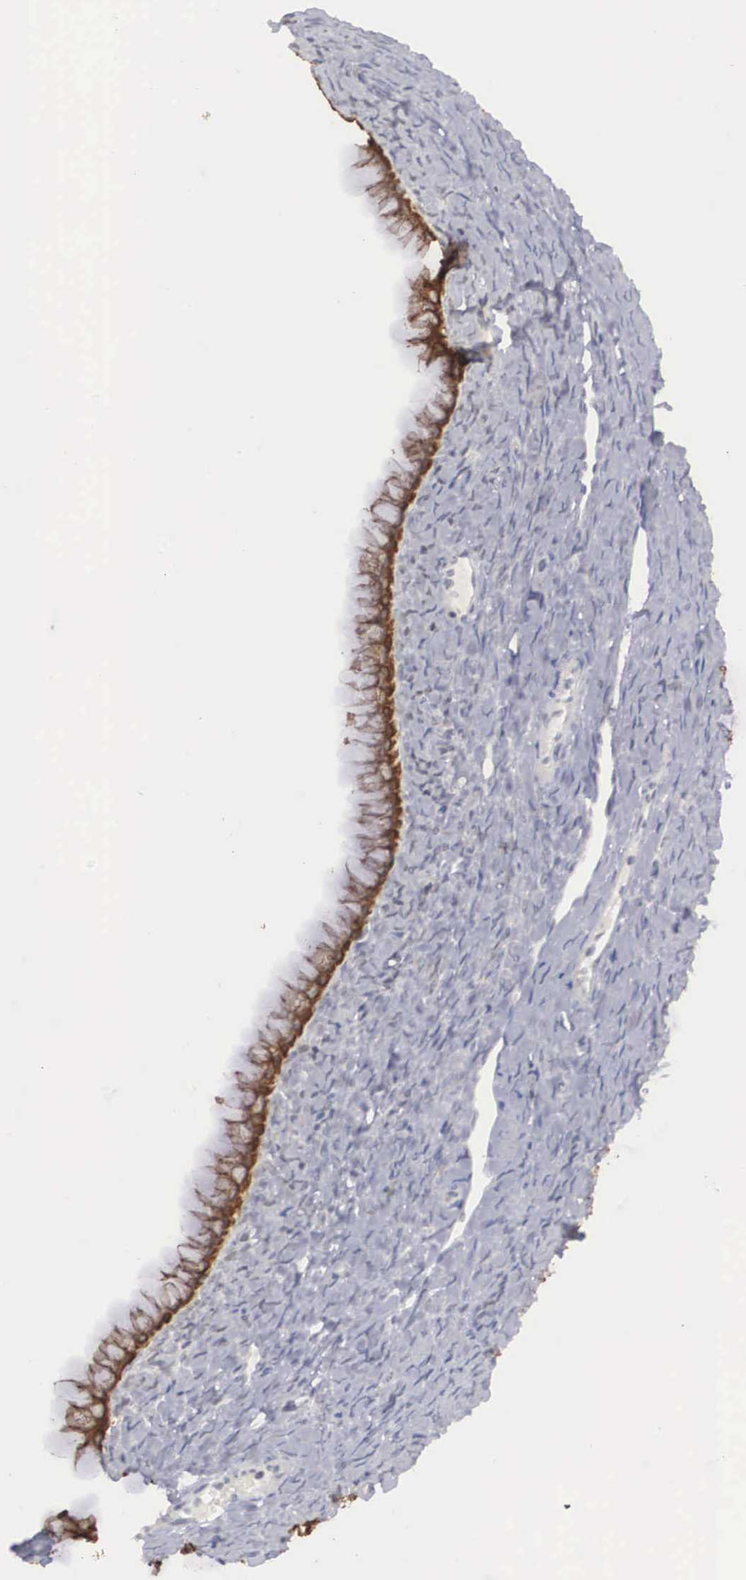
{"staining": {"intensity": "weak", "quantity": "25%-75%", "location": "cytoplasmic/membranous"}, "tissue": "ovarian cancer", "cell_type": "Tumor cells", "image_type": "cancer", "snomed": [{"axis": "morphology", "description": "Cystadenocarcinoma, mucinous, NOS"}, {"axis": "topography", "description": "Ovary"}], "caption": "Tumor cells show low levels of weak cytoplasmic/membranous staining in about 25%-75% of cells in mucinous cystadenocarcinoma (ovarian).", "gene": "WDR89", "patient": {"sex": "female", "age": 25}}